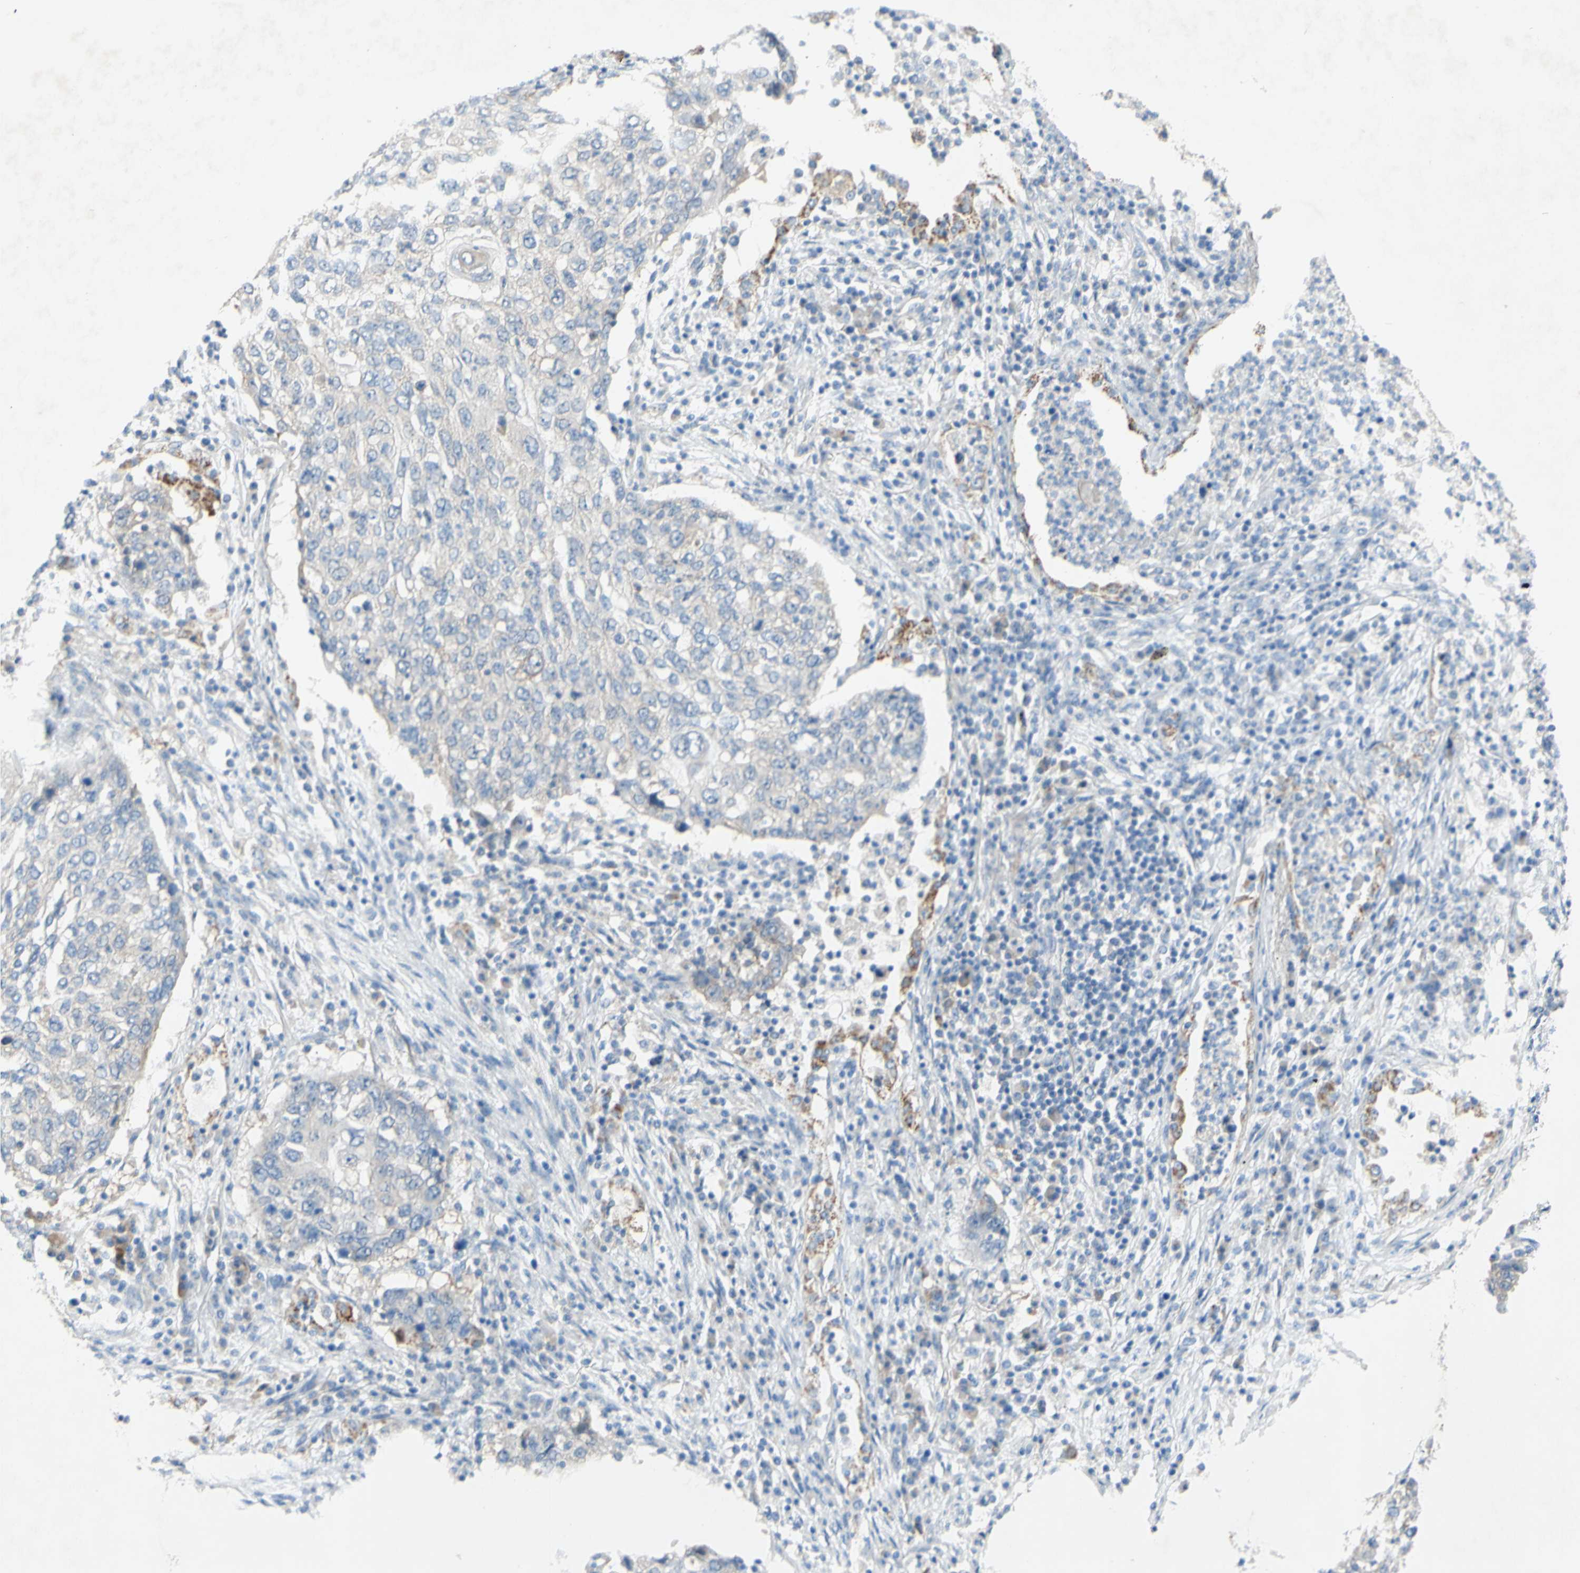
{"staining": {"intensity": "negative", "quantity": "none", "location": "none"}, "tissue": "lung cancer", "cell_type": "Tumor cells", "image_type": "cancer", "snomed": [{"axis": "morphology", "description": "Squamous cell carcinoma, NOS"}, {"axis": "topography", "description": "Lung"}], "caption": "This is an immunohistochemistry micrograph of human lung cancer (squamous cell carcinoma). There is no expression in tumor cells.", "gene": "ACADL", "patient": {"sex": "female", "age": 63}}